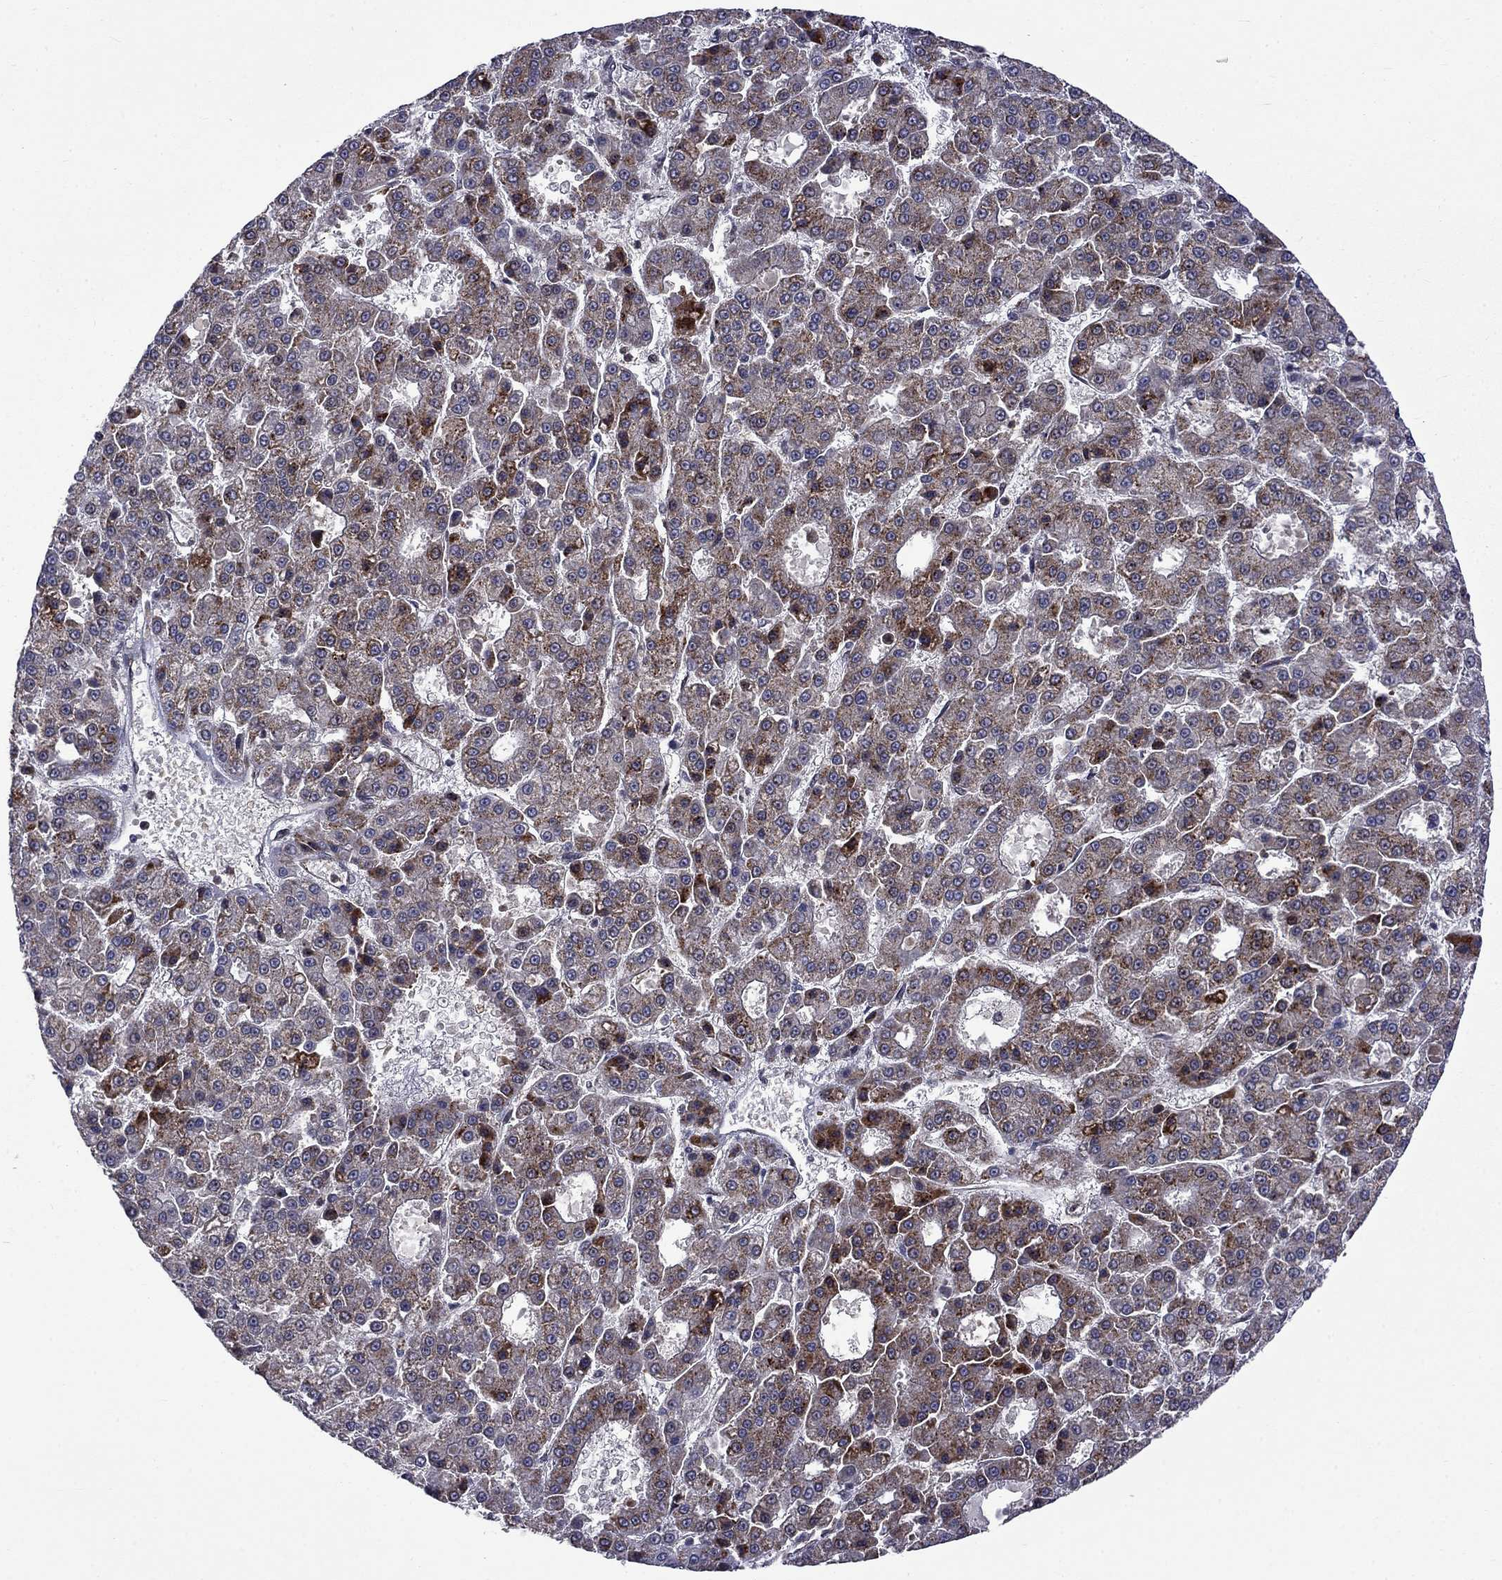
{"staining": {"intensity": "moderate", "quantity": "<25%", "location": "cytoplasmic/membranous"}, "tissue": "liver cancer", "cell_type": "Tumor cells", "image_type": "cancer", "snomed": [{"axis": "morphology", "description": "Carcinoma, Hepatocellular, NOS"}, {"axis": "topography", "description": "Liver"}], "caption": "Moderate cytoplasmic/membranous staining for a protein is present in about <25% of tumor cells of hepatocellular carcinoma (liver) using IHC.", "gene": "KPNA3", "patient": {"sex": "male", "age": 70}}